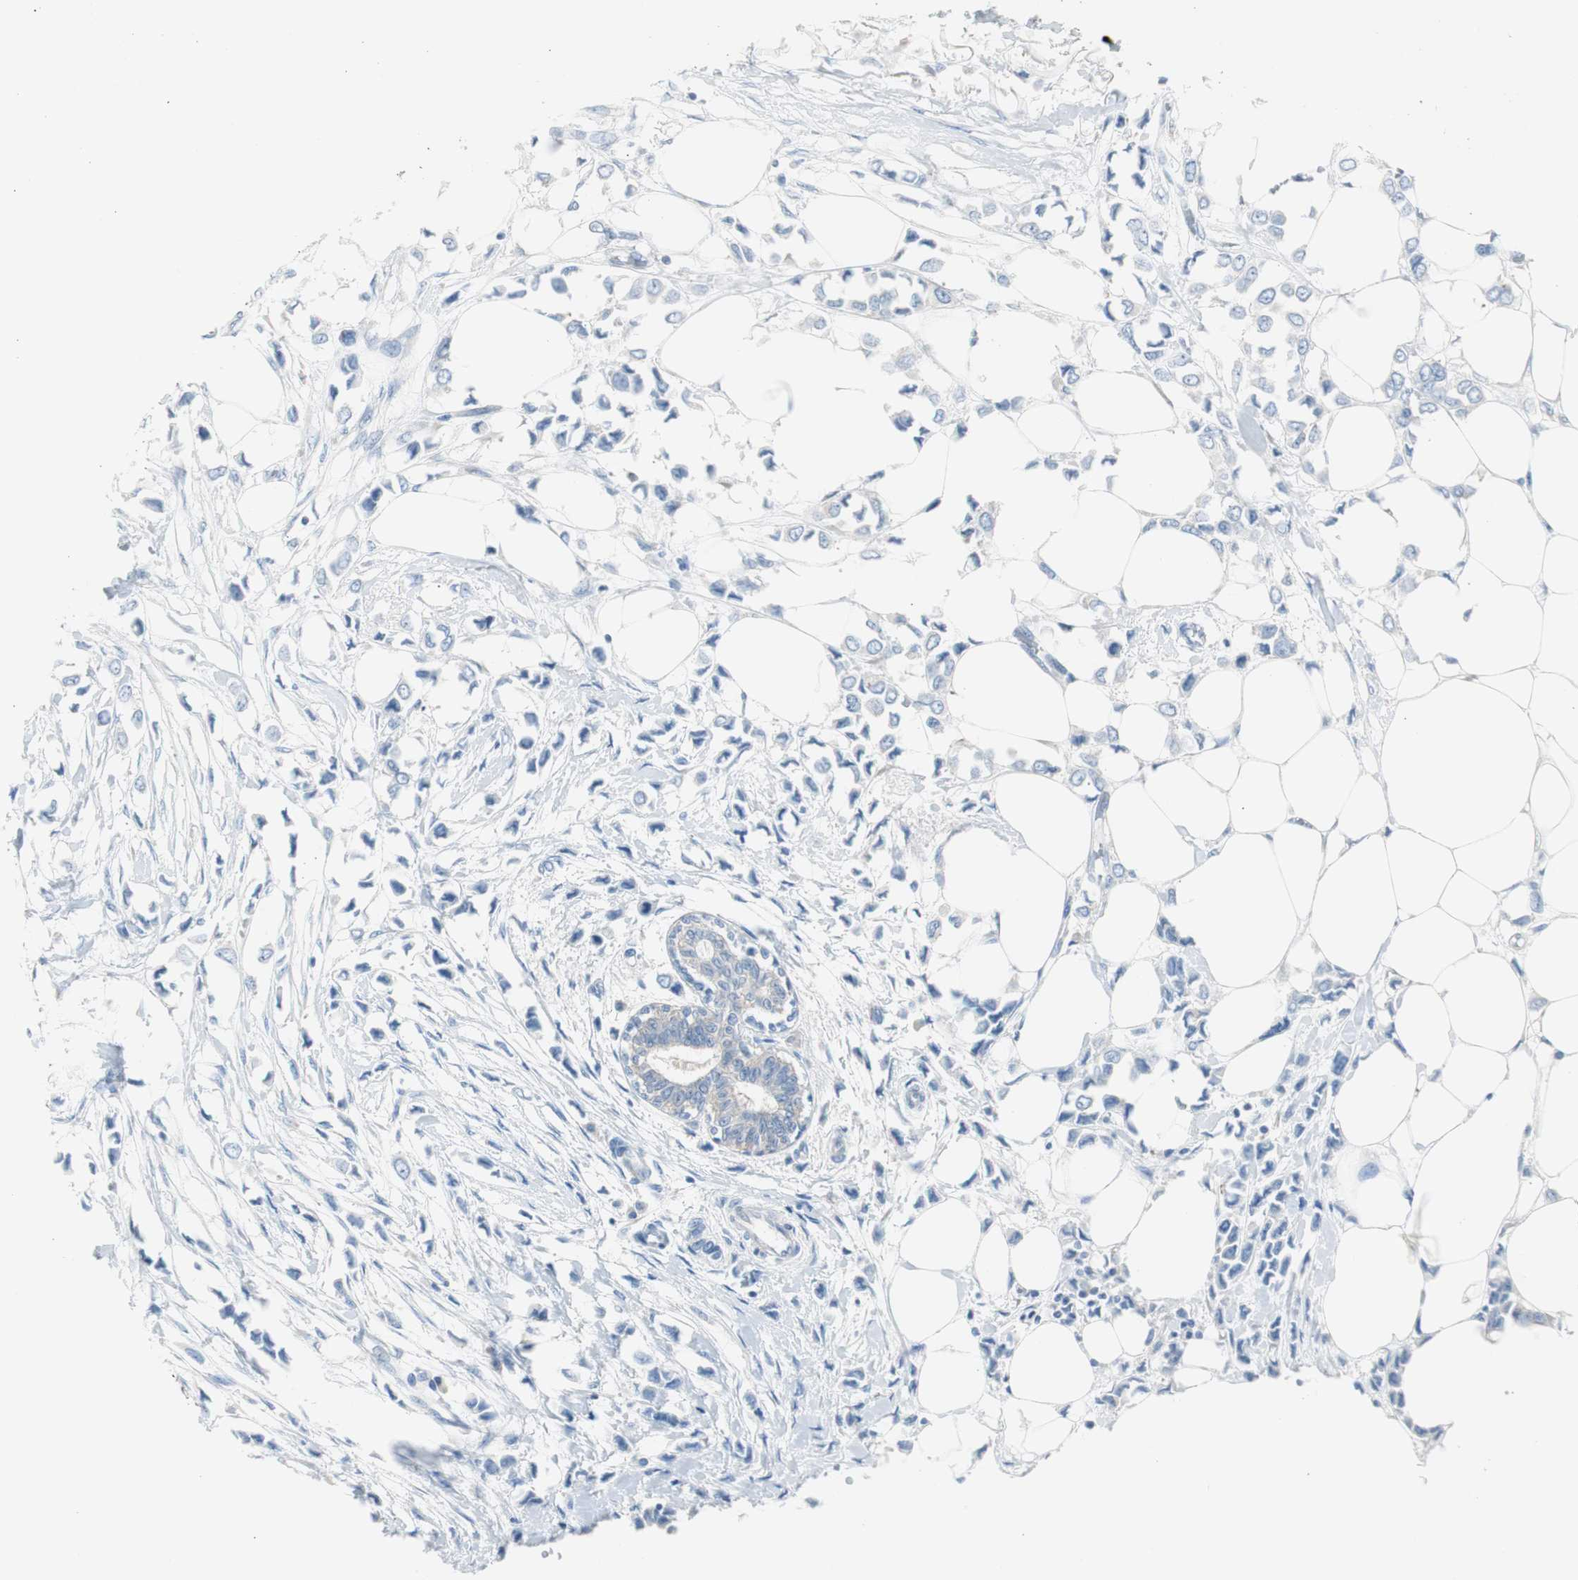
{"staining": {"intensity": "negative", "quantity": "none", "location": "none"}, "tissue": "breast cancer", "cell_type": "Tumor cells", "image_type": "cancer", "snomed": [{"axis": "morphology", "description": "Lobular carcinoma"}, {"axis": "topography", "description": "Breast"}], "caption": "A high-resolution image shows immunohistochemistry staining of breast lobular carcinoma, which exhibits no significant positivity in tumor cells.", "gene": "RPS12", "patient": {"sex": "female", "age": 51}}